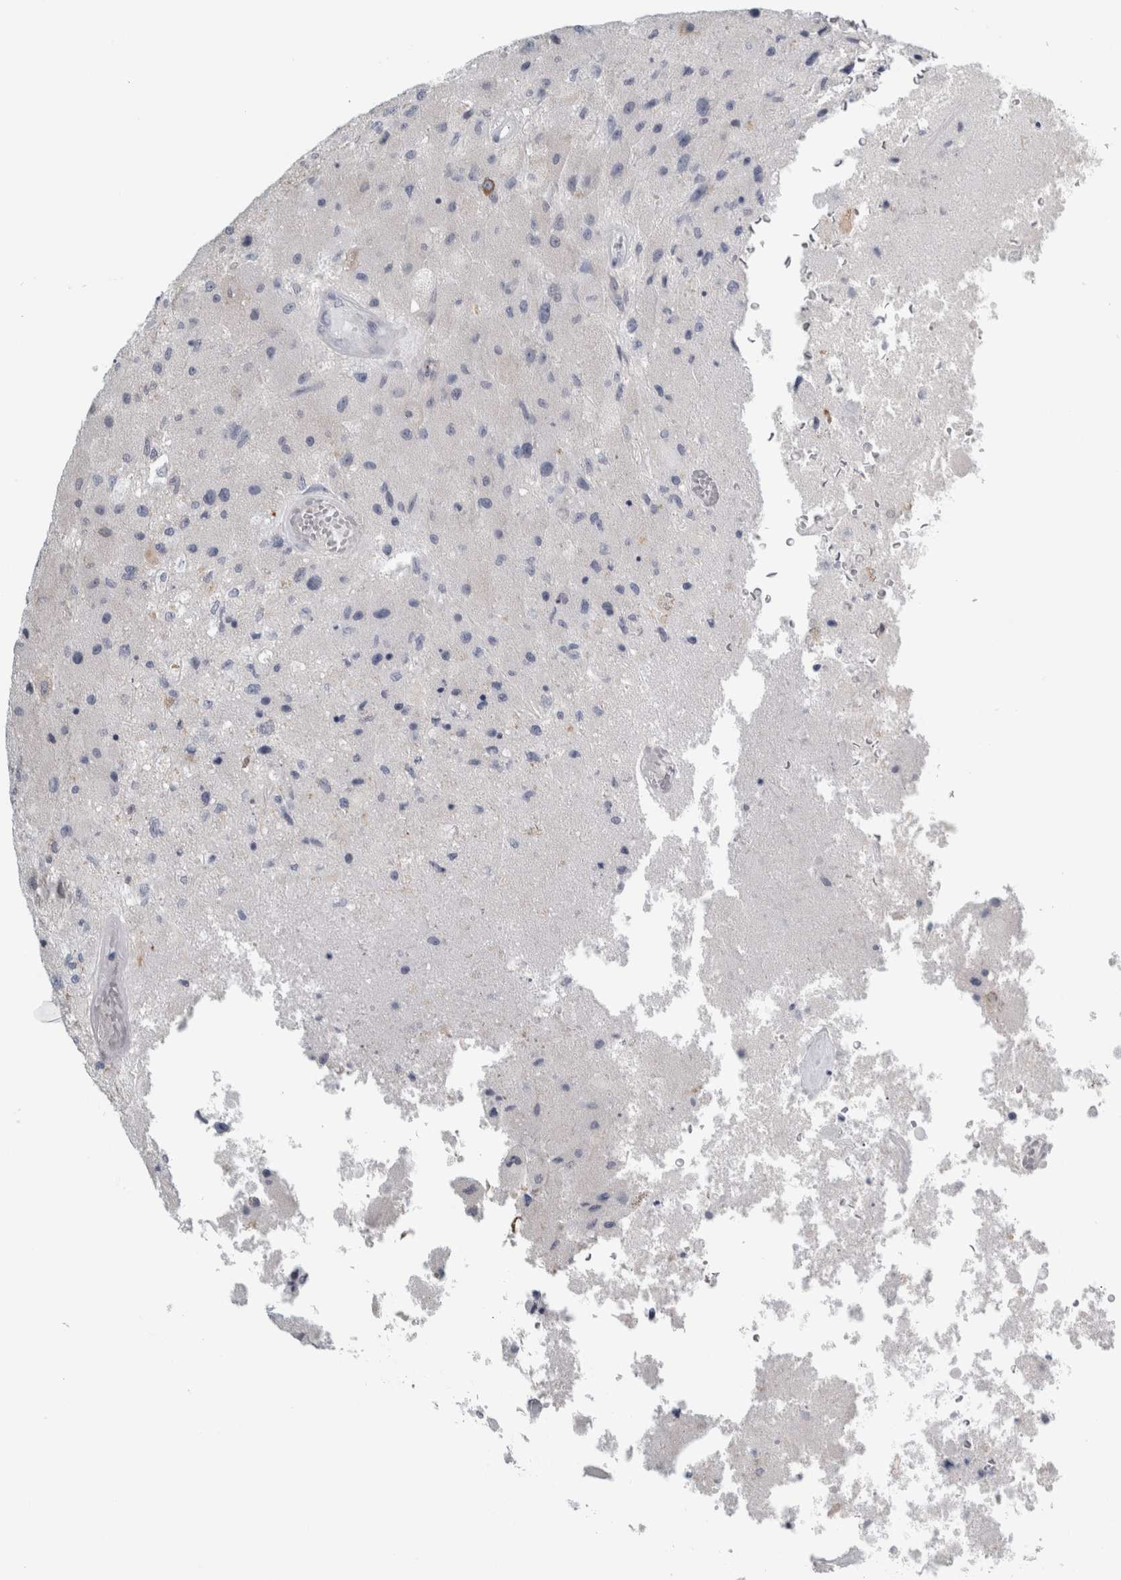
{"staining": {"intensity": "negative", "quantity": "none", "location": "none"}, "tissue": "glioma", "cell_type": "Tumor cells", "image_type": "cancer", "snomed": [{"axis": "morphology", "description": "Normal tissue, NOS"}, {"axis": "morphology", "description": "Glioma, malignant, High grade"}, {"axis": "topography", "description": "Cerebral cortex"}], "caption": "An image of human glioma is negative for staining in tumor cells.", "gene": "B3GNT3", "patient": {"sex": "male", "age": 77}}